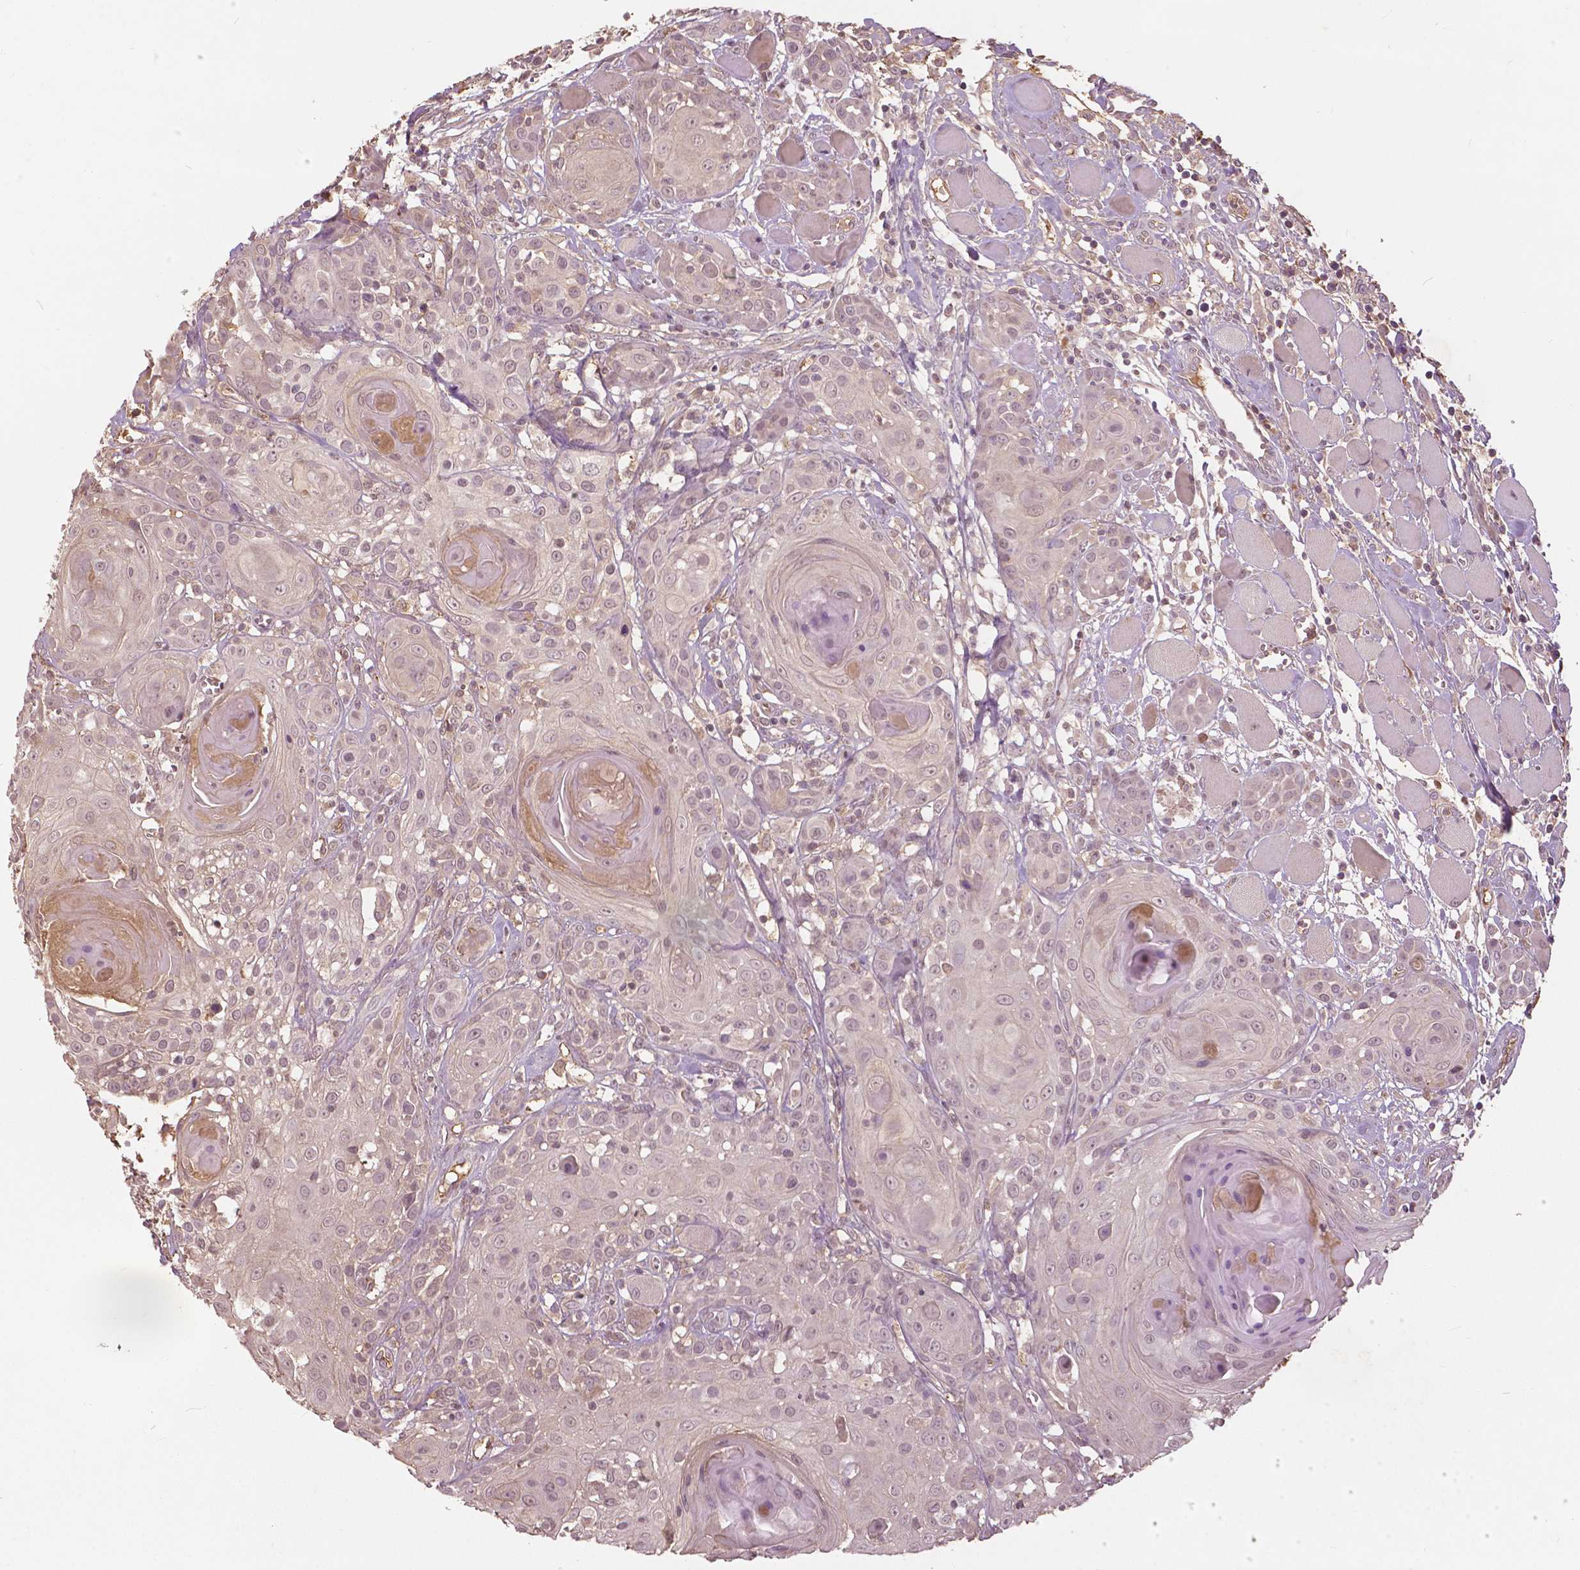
{"staining": {"intensity": "weak", "quantity": "<25%", "location": "nuclear"}, "tissue": "head and neck cancer", "cell_type": "Tumor cells", "image_type": "cancer", "snomed": [{"axis": "morphology", "description": "Squamous cell carcinoma, NOS"}, {"axis": "topography", "description": "Head-Neck"}], "caption": "This is an IHC photomicrograph of head and neck cancer. There is no staining in tumor cells.", "gene": "ANGPTL4", "patient": {"sex": "female", "age": 80}}